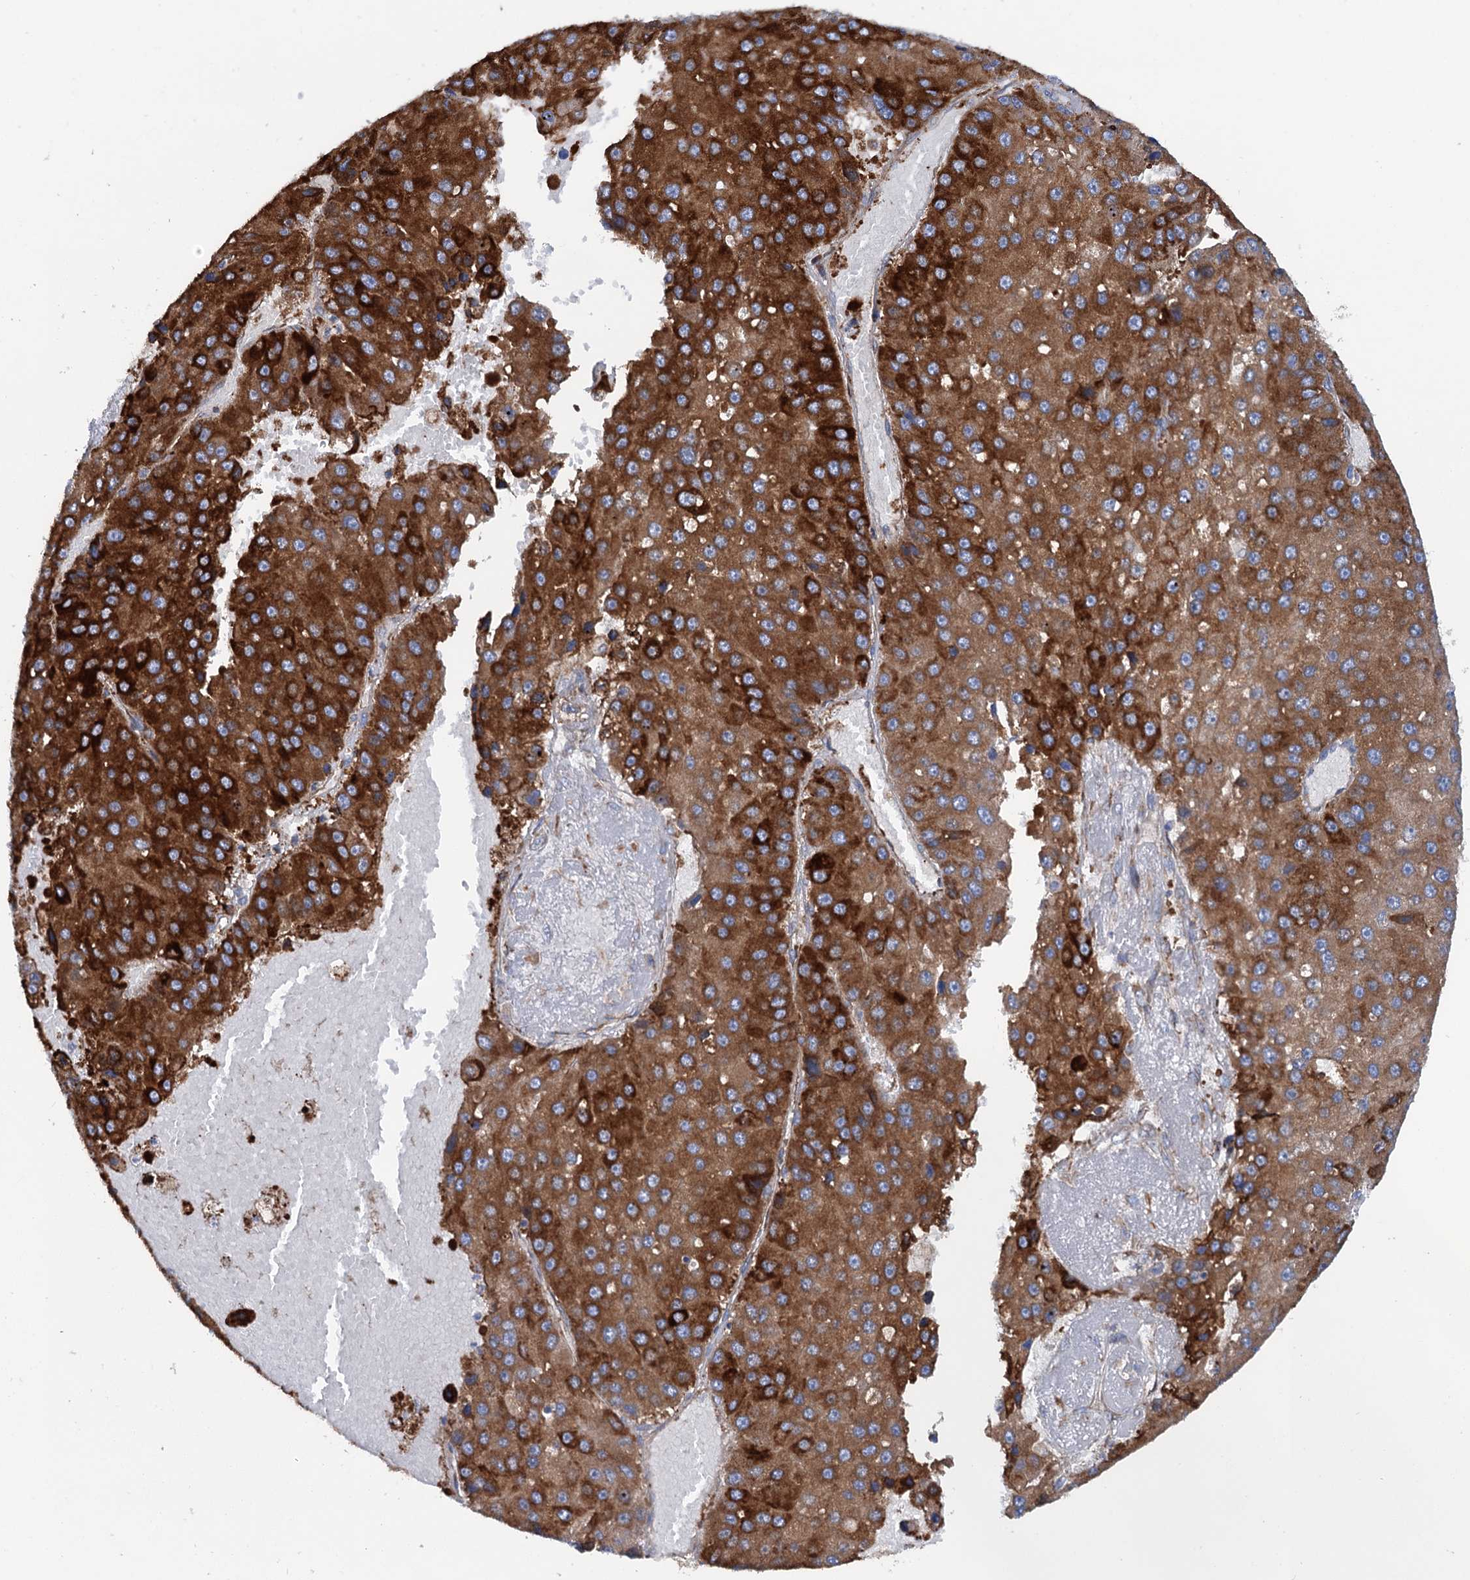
{"staining": {"intensity": "strong", "quantity": ">75%", "location": "cytoplasmic/membranous"}, "tissue": "liver cancer", "cell_type": "Tumor cells", "image_type": "cancer", "snomed": [{"axis": "morphology", "description": "Carcinoma, Hepatocellular, NOS"}, {"axis": "topography", "description": "Liver"}], "caption": "Protein staining of liver cancer tissue reveals strong cytoplasmic/membranous expression in approximately >75% of tumor cells.", "gene": "SHE", "patient": {"sex": "female", "age": 73}}